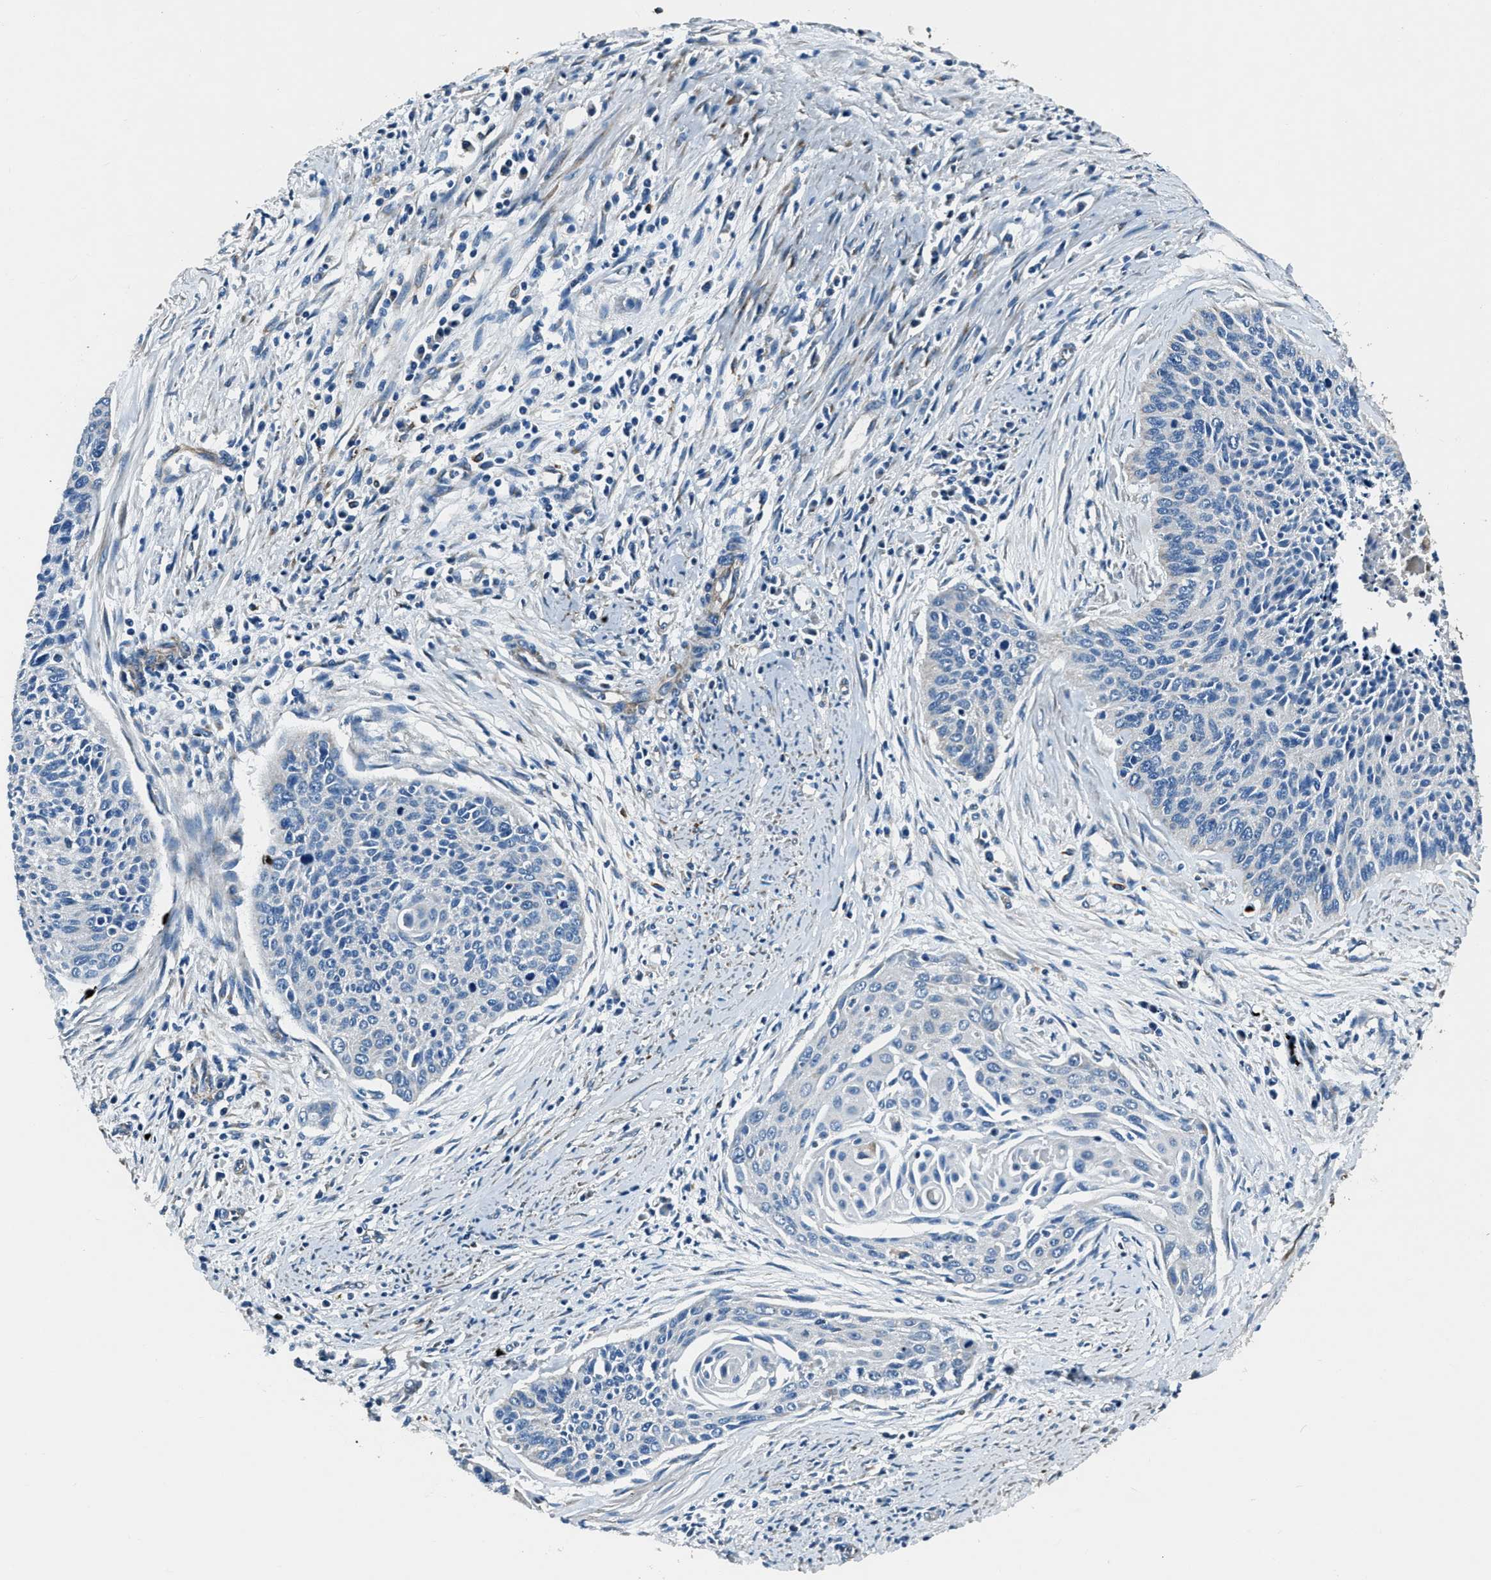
{"staining": {"intensity": "negative", "quantity": "none", "location": "none"}, "tissue": "cervical cancer", "cell_type": "Tumor cells", "image_type": "cancer", "snomed": [{"axis": "morphology", "description": "Squamous cell carcinoma, NOS"}, {"axis": "topography", "description": "Cervix"}], "caption": "Tumor cells are negative for protein expression in human cervical cancer (squamous cell carcinoma).", "gene": "OGDH", "patient": {"sex": "female", "age": 55}}